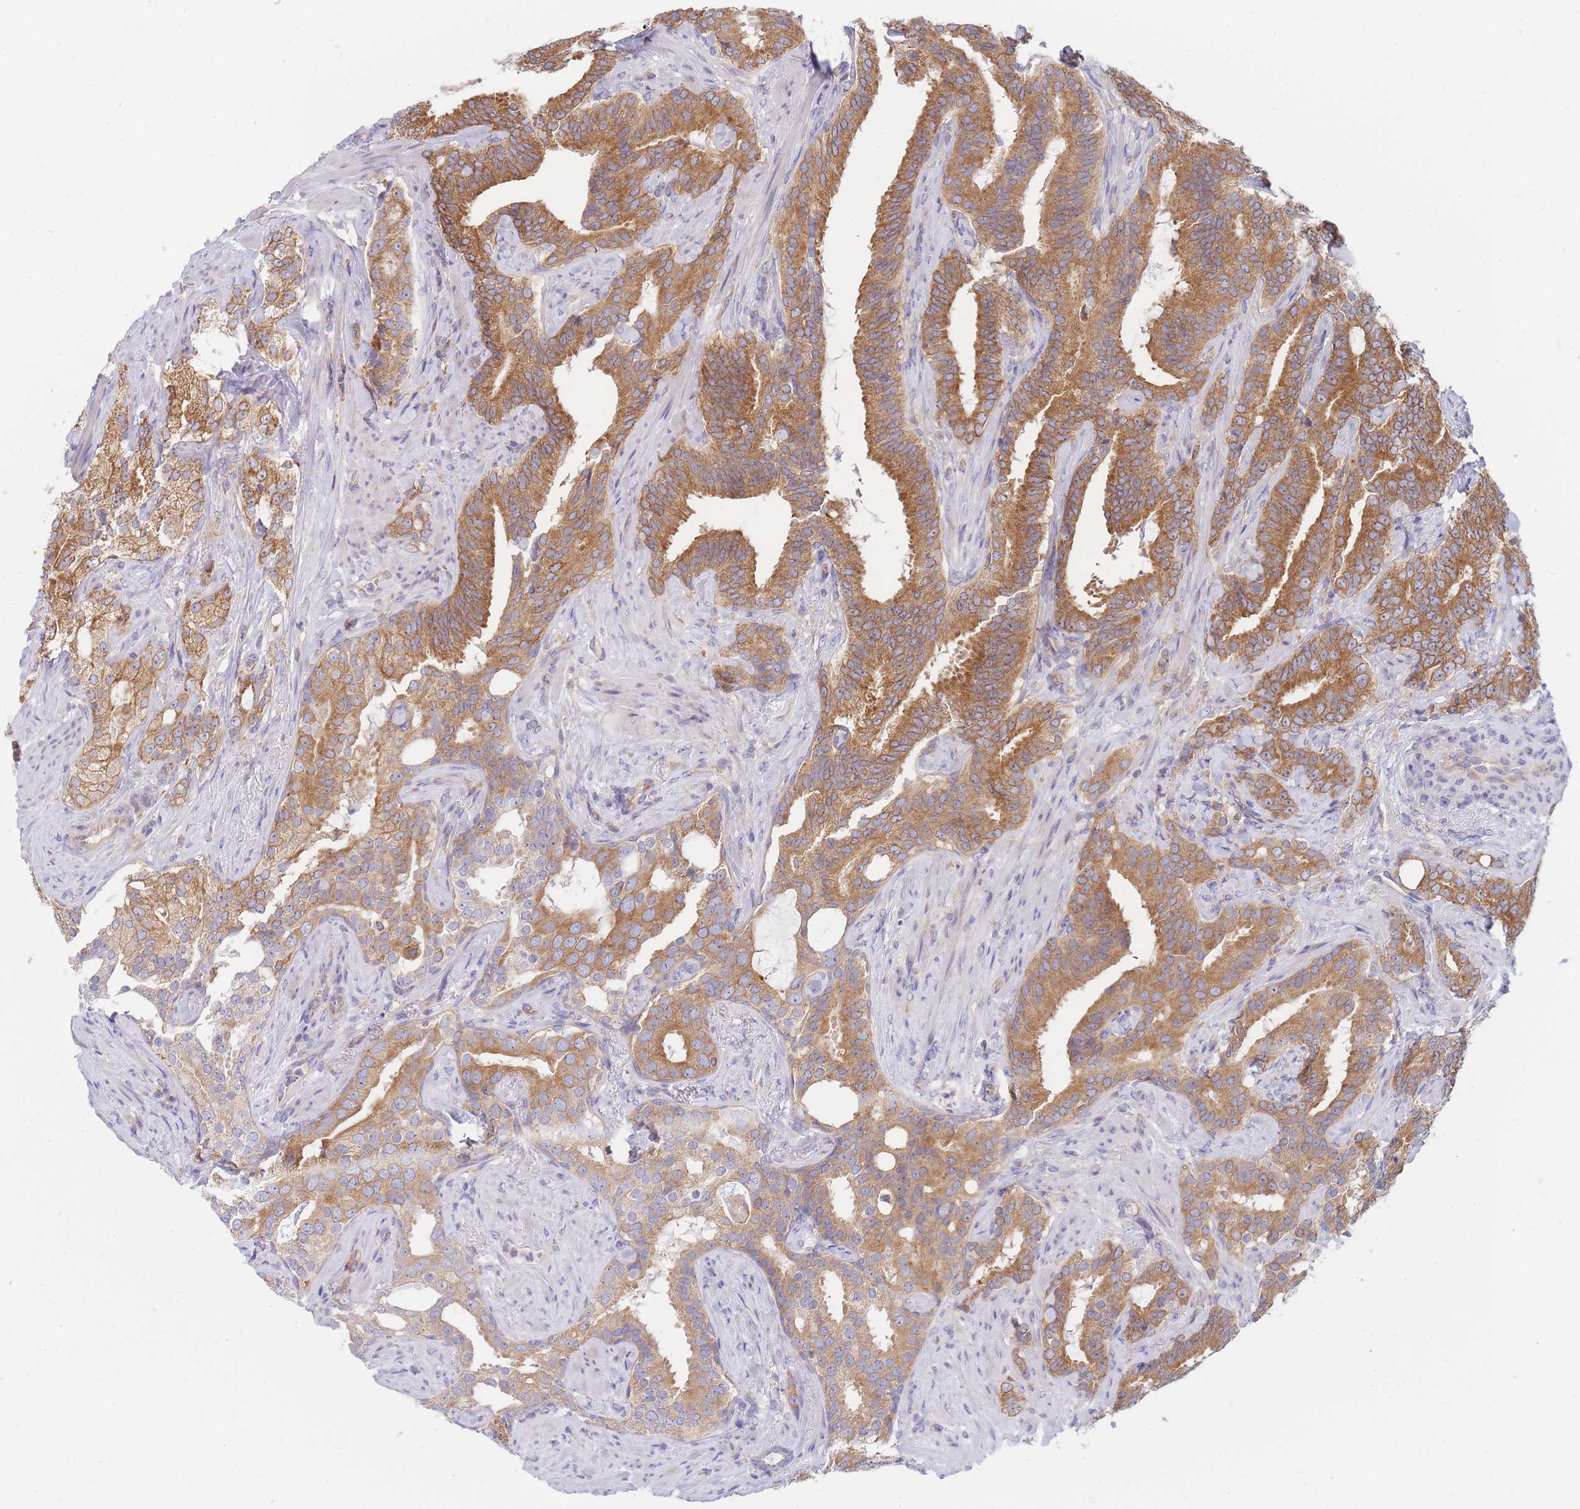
{"staining": {"intensity": "strong", "quantity": ">75%", "location": "cytoplasmic/membranous"}, "tissue": "prostate cancer", "cell_type": "Tumor cells", "image_type": "cancer", "snomed": [{"axis": "morphology", "description": "Adenocarcinoma, High grade"}, {"axis": "topography", "description": "Prostate"}], "caption": "Prostate cancer (adenocarcinoma (high-grade)) stained with DAB immunohistochemistry displays high levels of strong cytoplasmic/membranous staining in about >75% of tumor cells.", "gene": "SH2B2", "patient": {"sex": "male", "age": 64}}